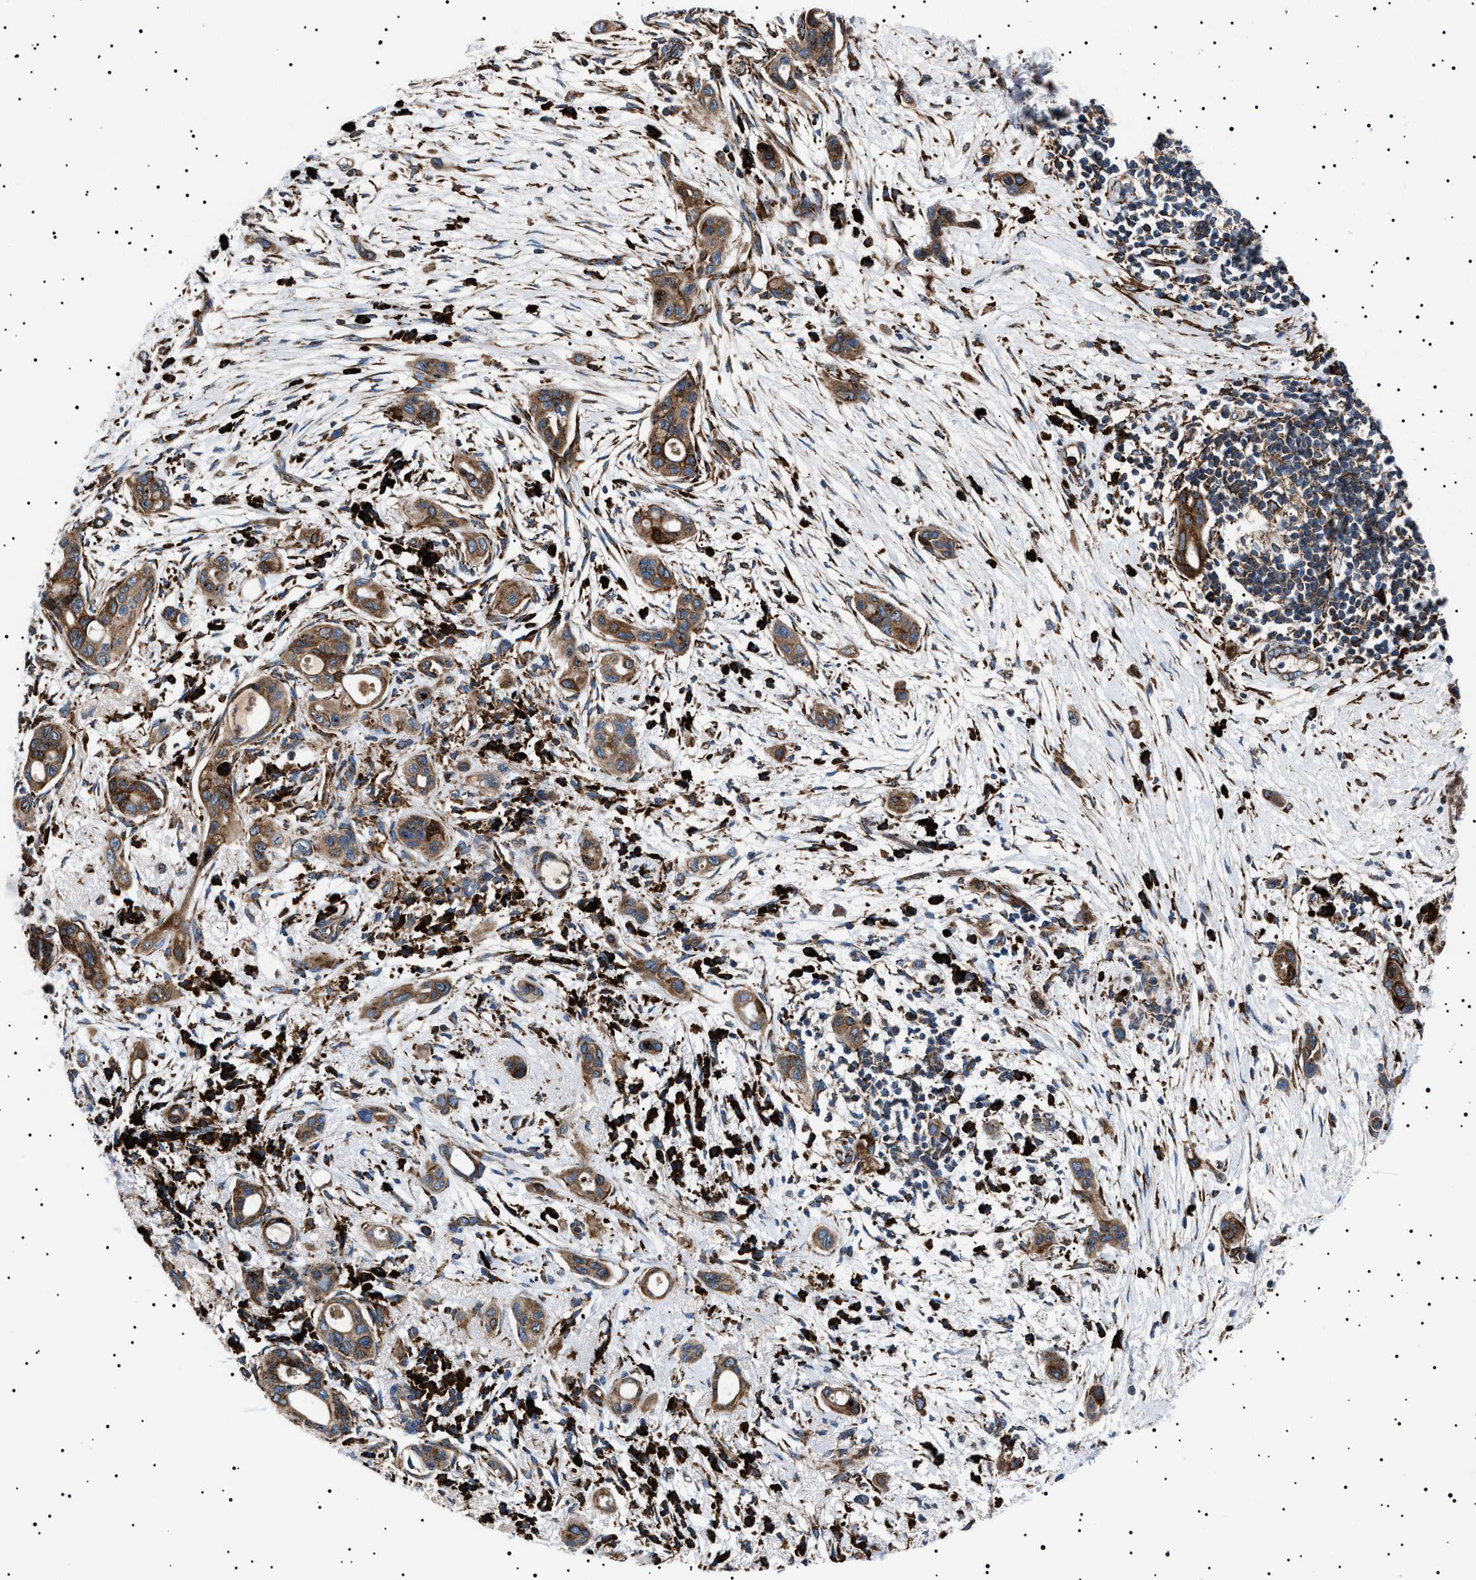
{"staining": {"intensity": "moderate", "quantity": ">75%", "location": "cytoplasmic/membranous"}, "tissue": "pancreatic cancer", "cell_type": "Tumor cells", "image_type": "cancer", "snomed": [{"axis": "morphology", "description": "Adenocarcinoma, NOS"}, {"axis": "topography", "description": "Pancreas"}], "caption": "Brown immunohistochemical staining in pancreatic adenocarcinoma shows moderate cytoplasmic/membranous staining in about >75% of tumor cells.", "gene": "TOP1MT", "patient": {"sex": "male", "age": 59}}